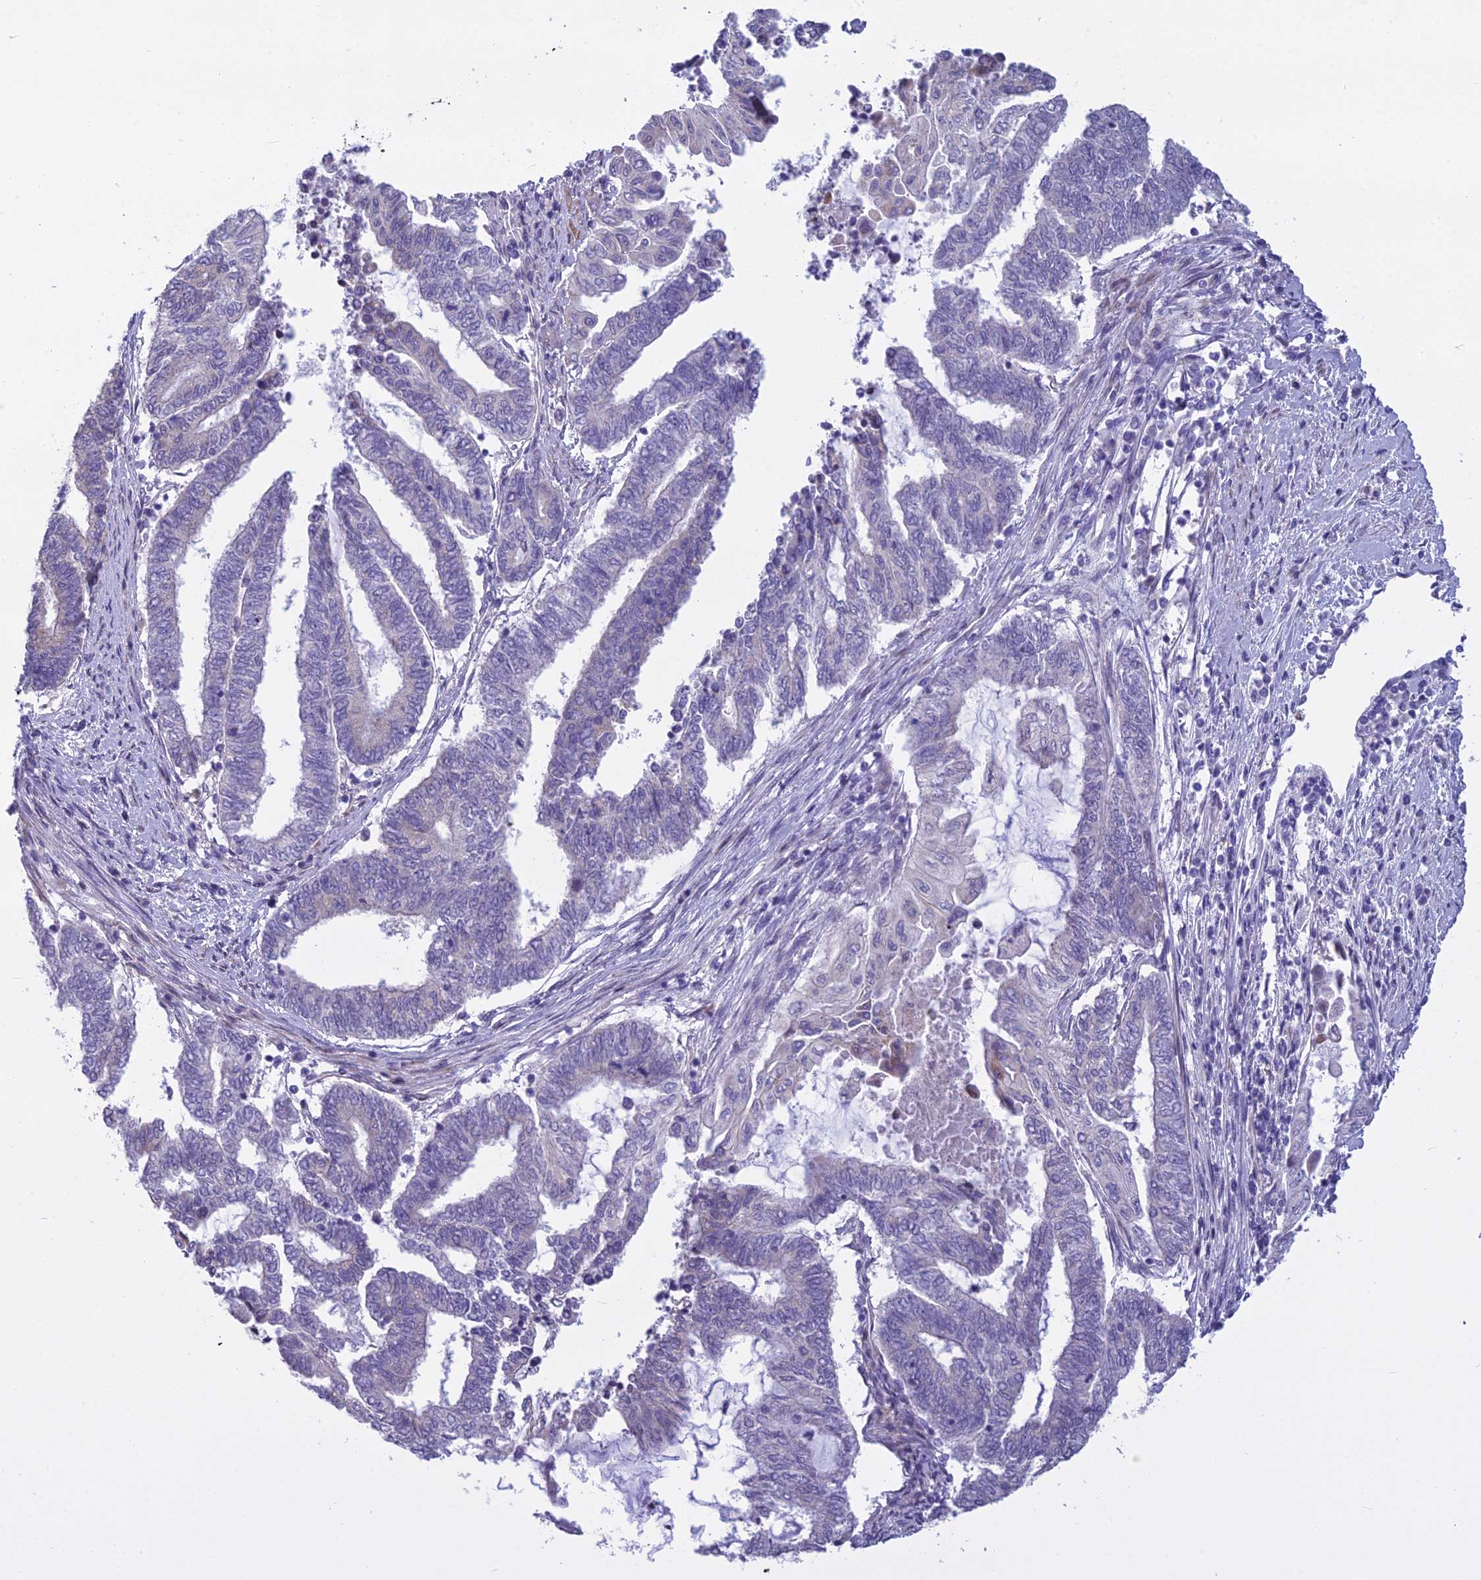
{"staining": {"intensity": "negative", "quantity": "none", "location": "none"}, "tissue": "endometrial cancer", "cell_type": "Tumor cells", "image_type": "cancer", "snomed": [{"axis": "morphology", "description": "Adenocarcinoma, NOS"}, {"axis": "topography", "description": "Uterus"}, {"axis": "topography", "description": "Endometrium"}], "caption": "Endometrial cancer was stained to show a protein in brown. There is no significant positivity in tumor cells.", "gene": "PCDHB14", "patient": {"sex": "female", "age": 70}}